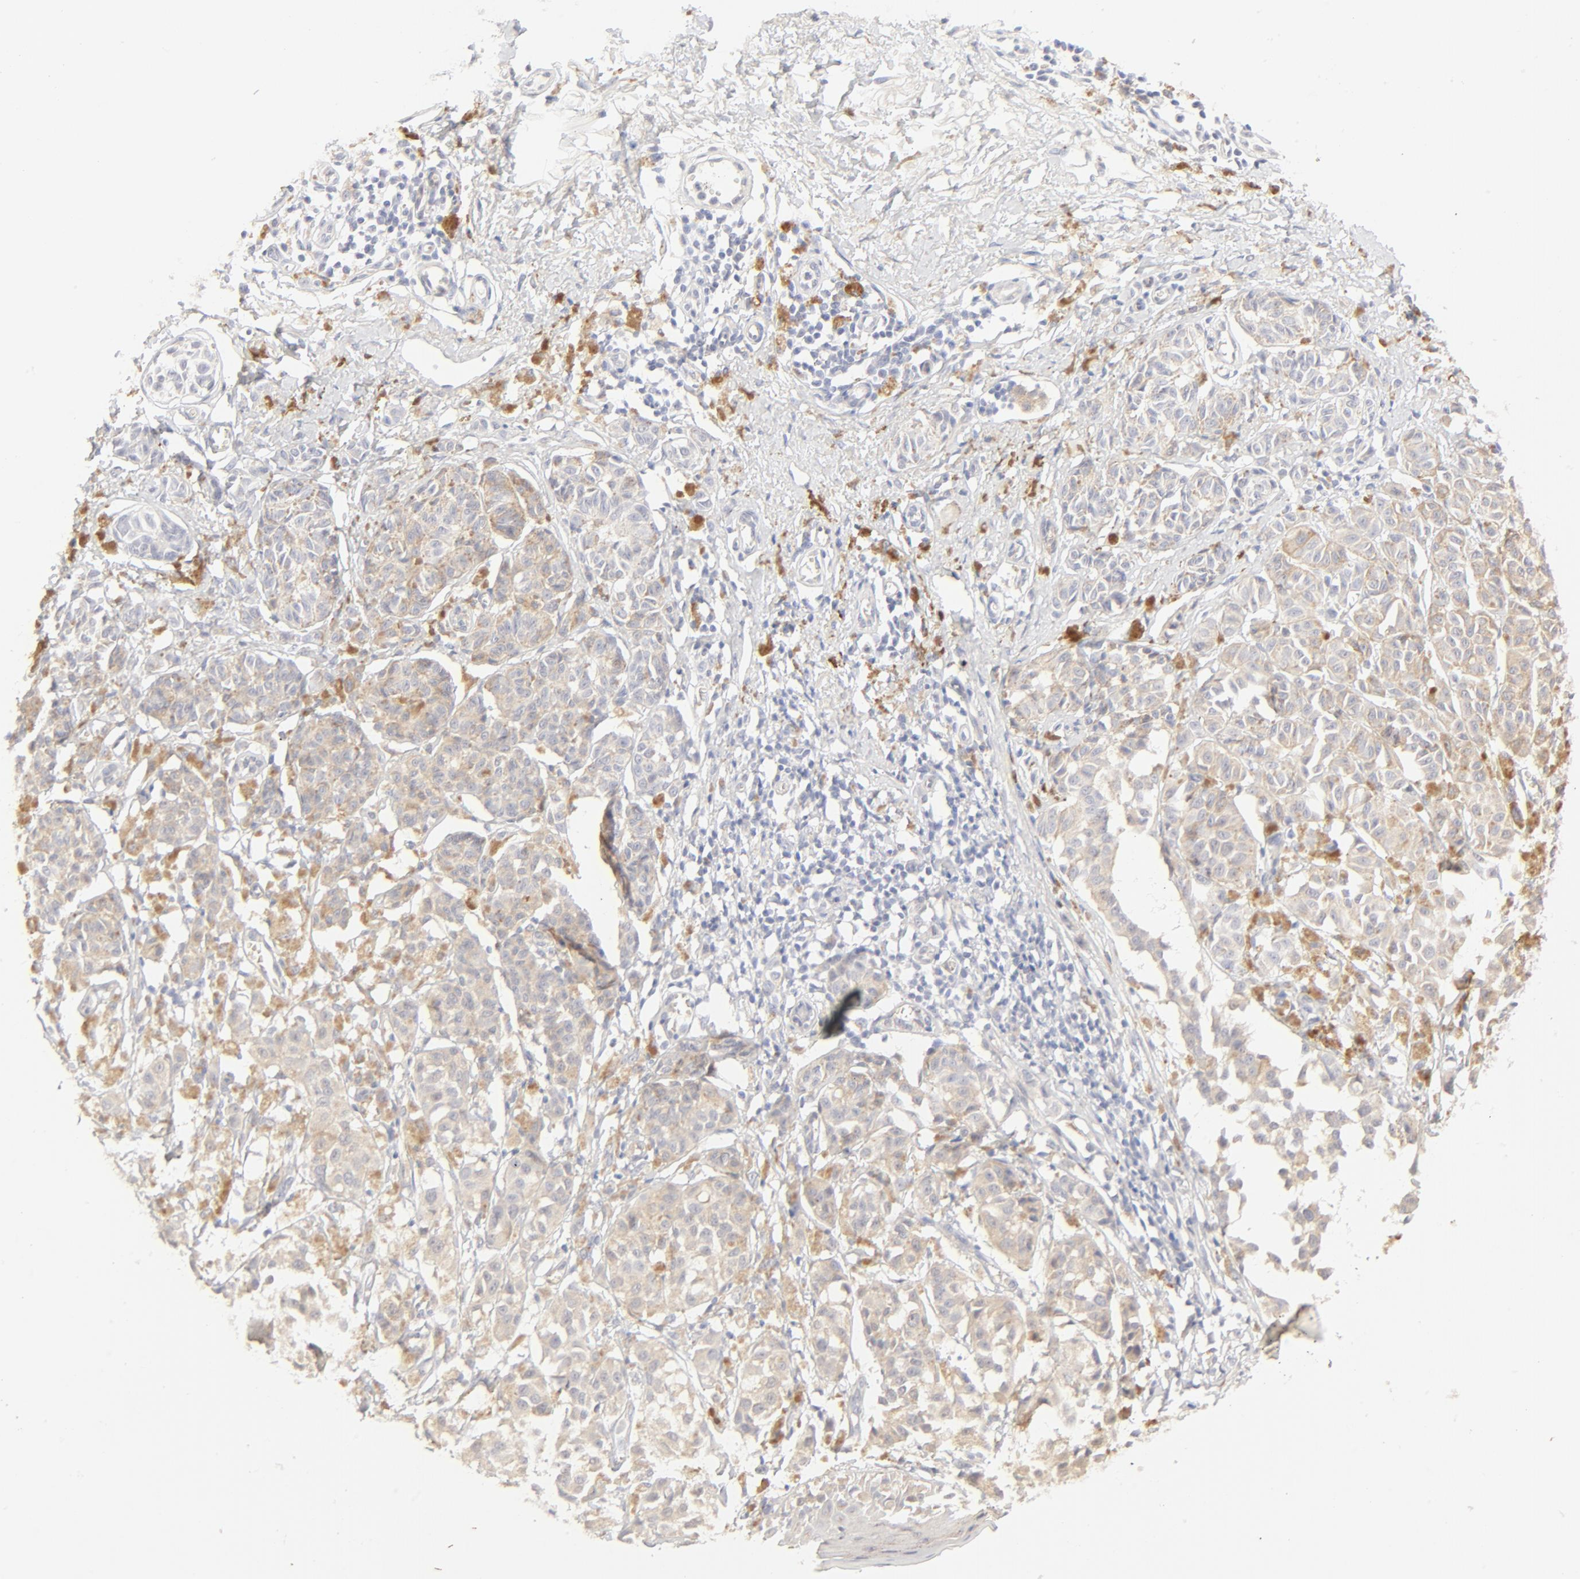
{"staining": {"intensity": "moderate", "quantity": "25%-75%", "location": "cytoplasmic/membranous"}, "tissue": "melanoma", "cell_type": "Tumor cells", "image_type": "cancer", "snomed": [{"axis": "morphology", "description": "Malignant melanoma, NOS"}, {"axis": "topography", "description": "Skin"}], "caption": "Human malignant melanoma stained for a protein (brown) reveals moderate cytoplasmic/membranous positive staining in approximately 25%-75% of tumor cells.", "gene": "NKX2-2", "patient": {"sex": "male", "age": 76}}